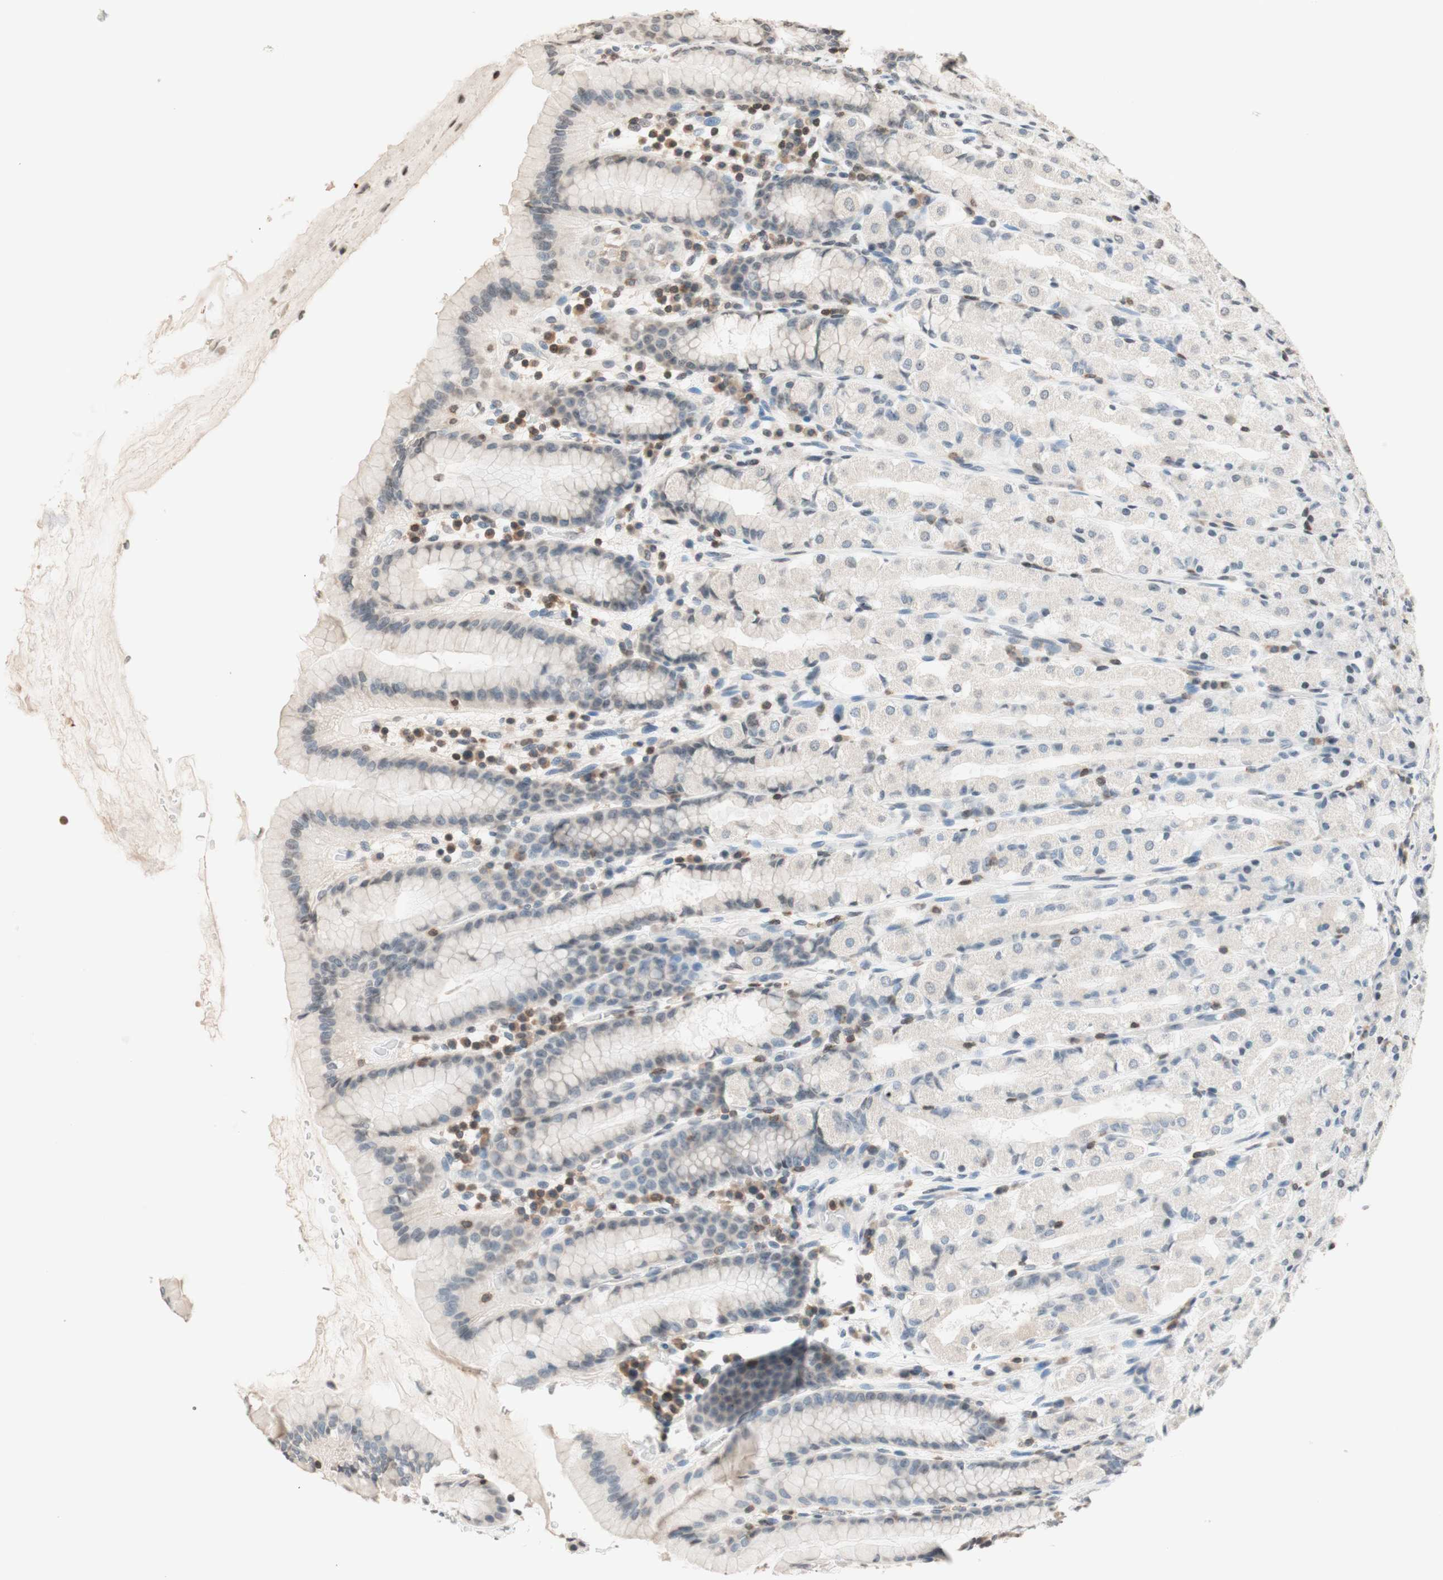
{"staining": {"intensity": "negative", "quantity": "none", "location": "none"}, "tissue": "stomach", "cell_type": "Glandular cells", "image_type": "normal", "snomed": [{"axis": "morphology", "description": "Normal tissue, NOS"}, {"axis": "topography", "description": "Stomach, upper"}], "caption": "This photomicrograph is of benign stomach stained with IHC to label a protein in brown with the nuclei are counter-stained blue. There is no expression in glandular cells. (DAB (3,3'-diaminobenzidine) IHC, high magnification).", "gene": "WIPF1", "patient": {"sex": "male", "age": 68}}